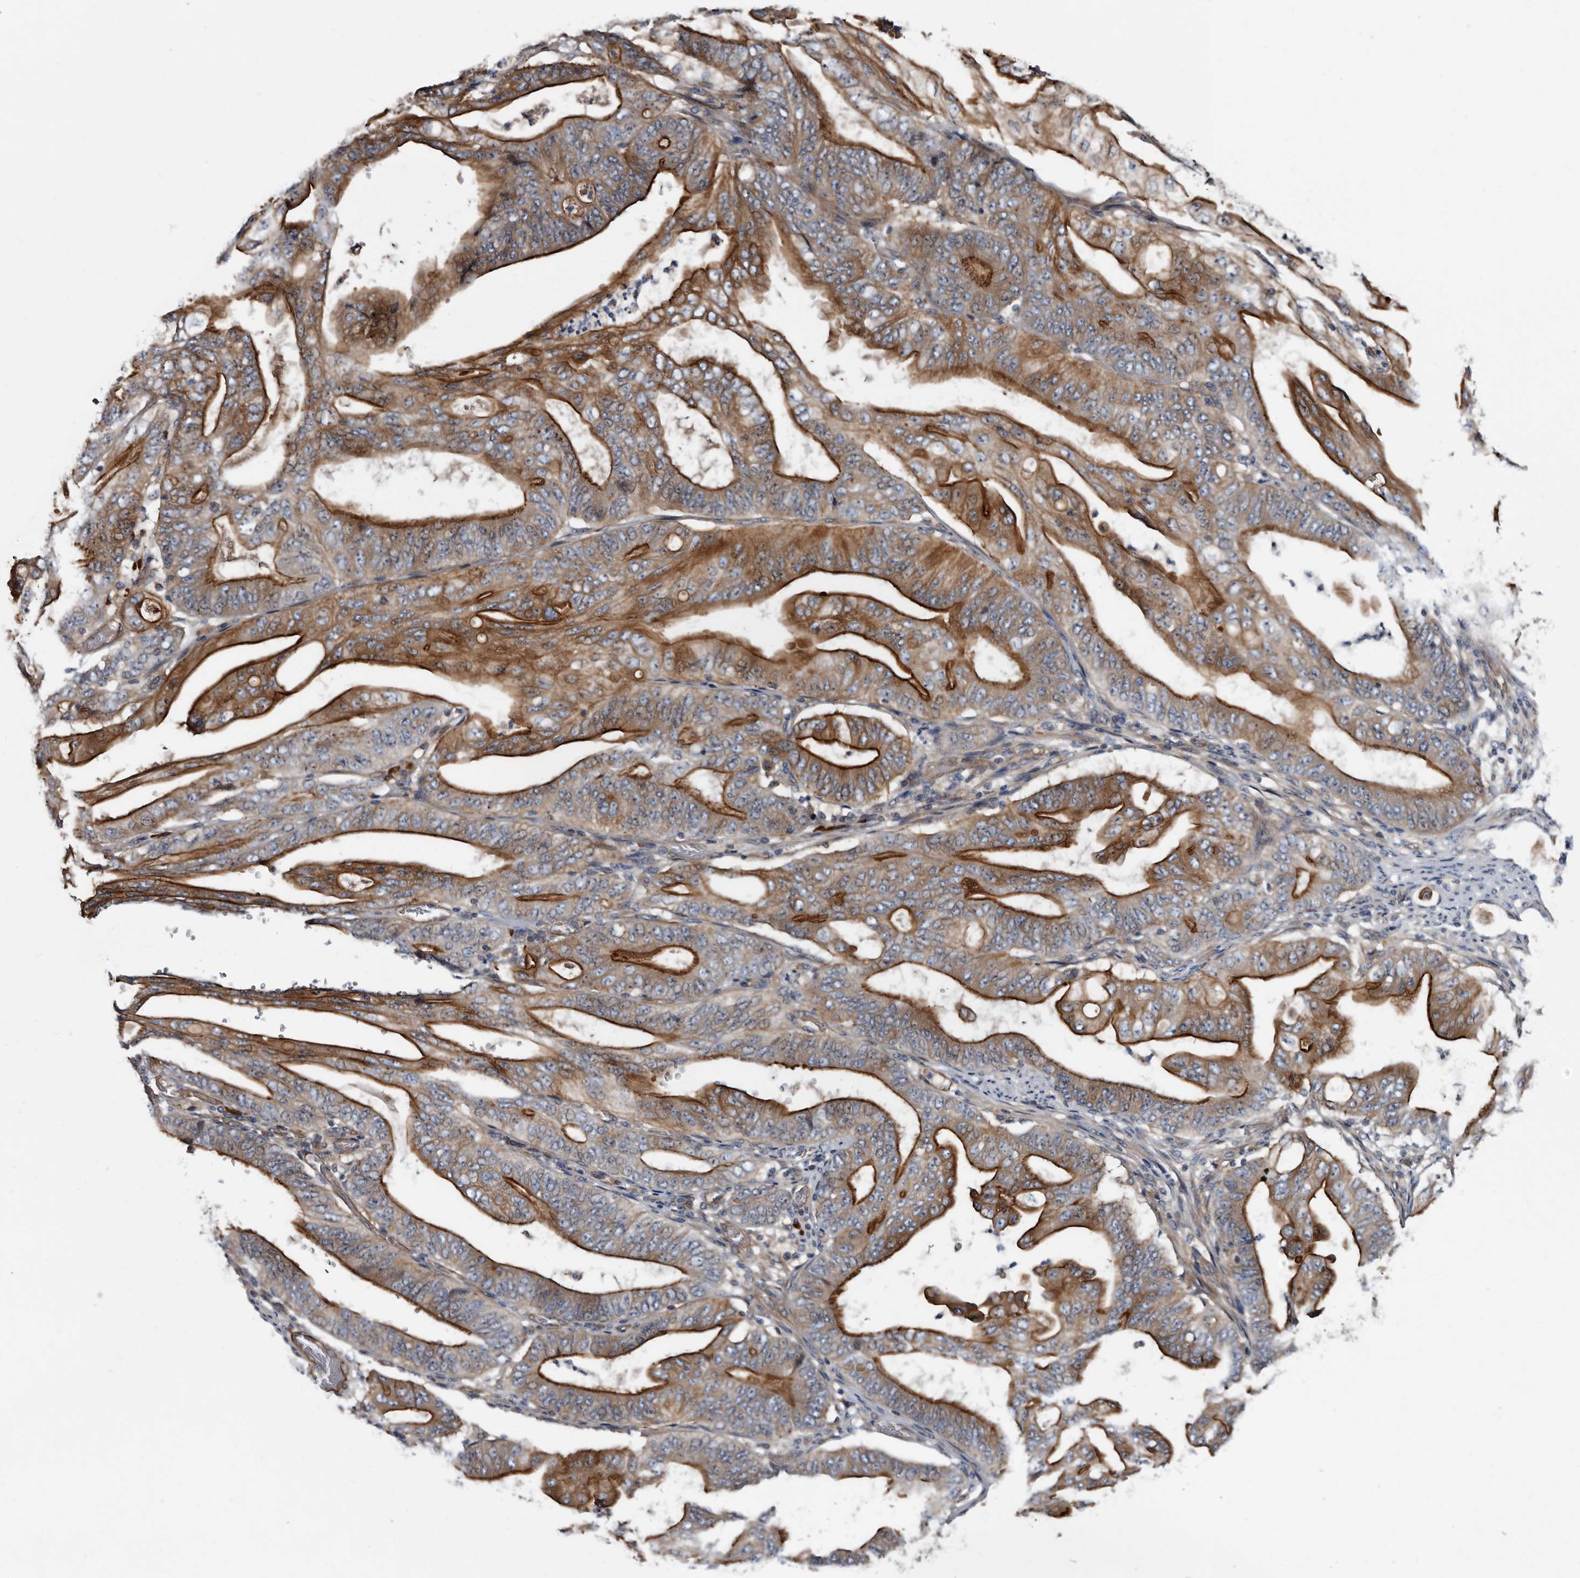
{"staining": {"intensity": "strong", "quantity": ">75%", "location": "cytoplasmic/membranous"}, "tissue": "stomach cancer", "cell_type": "Tumor cells", "image_type": "cancer", "snomed": [{"axis": "morphology", "description": "Adenocarcinoma, NOS"}, {"axis": "topography", "description": "Stomach"}], "caption": "A high-resolution photomicrograph shows immunohistochemistry staining of stomach adenocarcinoma, which shows strong cytoplasmic/membranous expression in approximately >75% of tumor cells. (DAB (3,3'-diaminobenzidine) IHC, brown staining for protein, blue staining for nuclei).", "gene": "TSPAN17", "patient": {"sex": "female", "age": 73}}